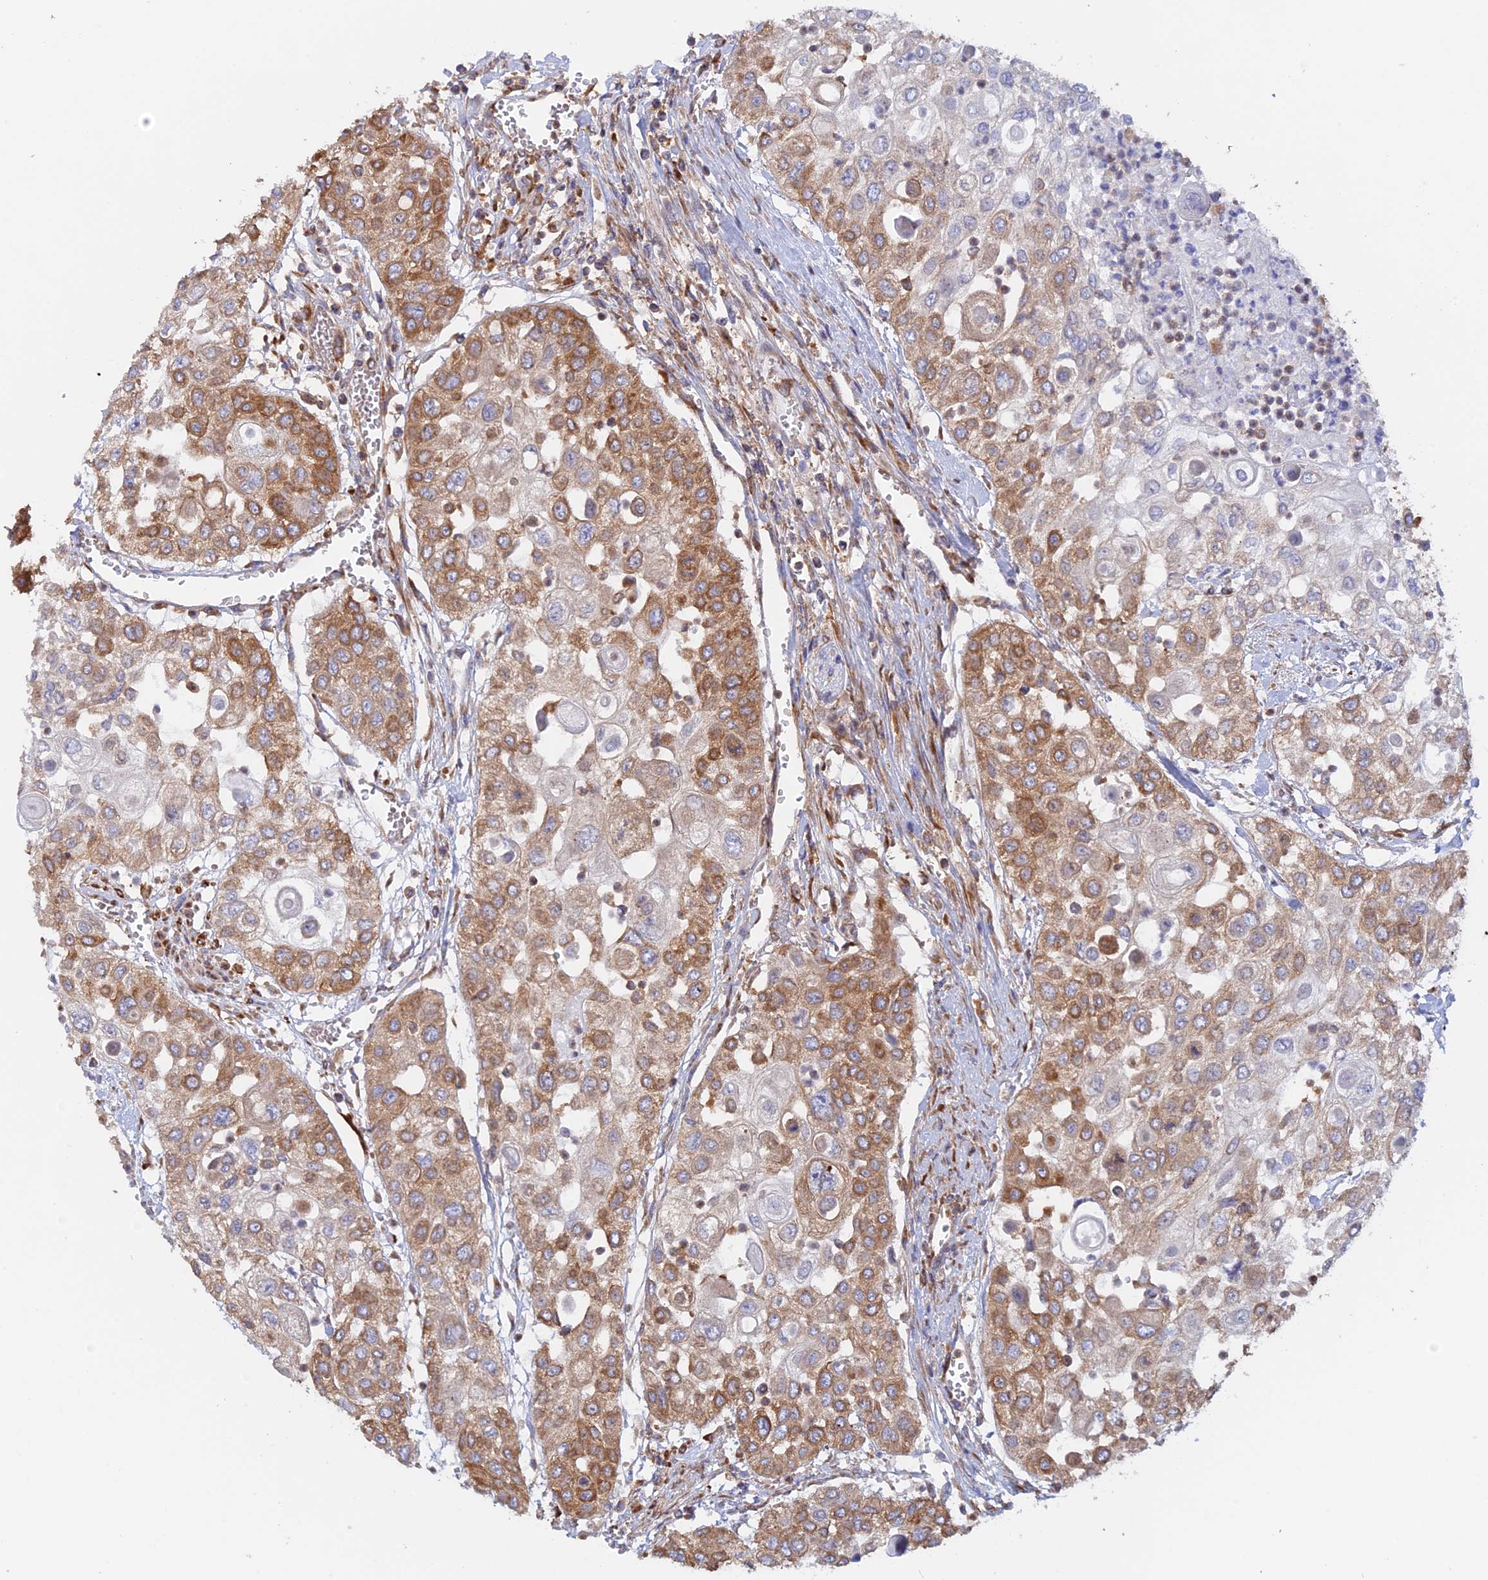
{"staining": {"intensity": "moderate", "quantity": "25%-75%", "location": "cytoplasmic/membranous"}, "tissue": "urothelial cancer", "cell_type": "Tumor cells", "image_type": "cancer", "snomed": [{"axis": "morphology", "description": "Urothelial carcinoma, High grade"}, {"axis": "topography", "description": "Urinary bladder"}], "caption": "Urothelial carcinoma (high-grade) tissue exhibits moderate cytoplasmic/membranous staining in approximately 25%-75% of tumor cells, visualized by immunohistochemistry.", "gene": "GMIP", "patient": {"sex": "female", "age": 79}}